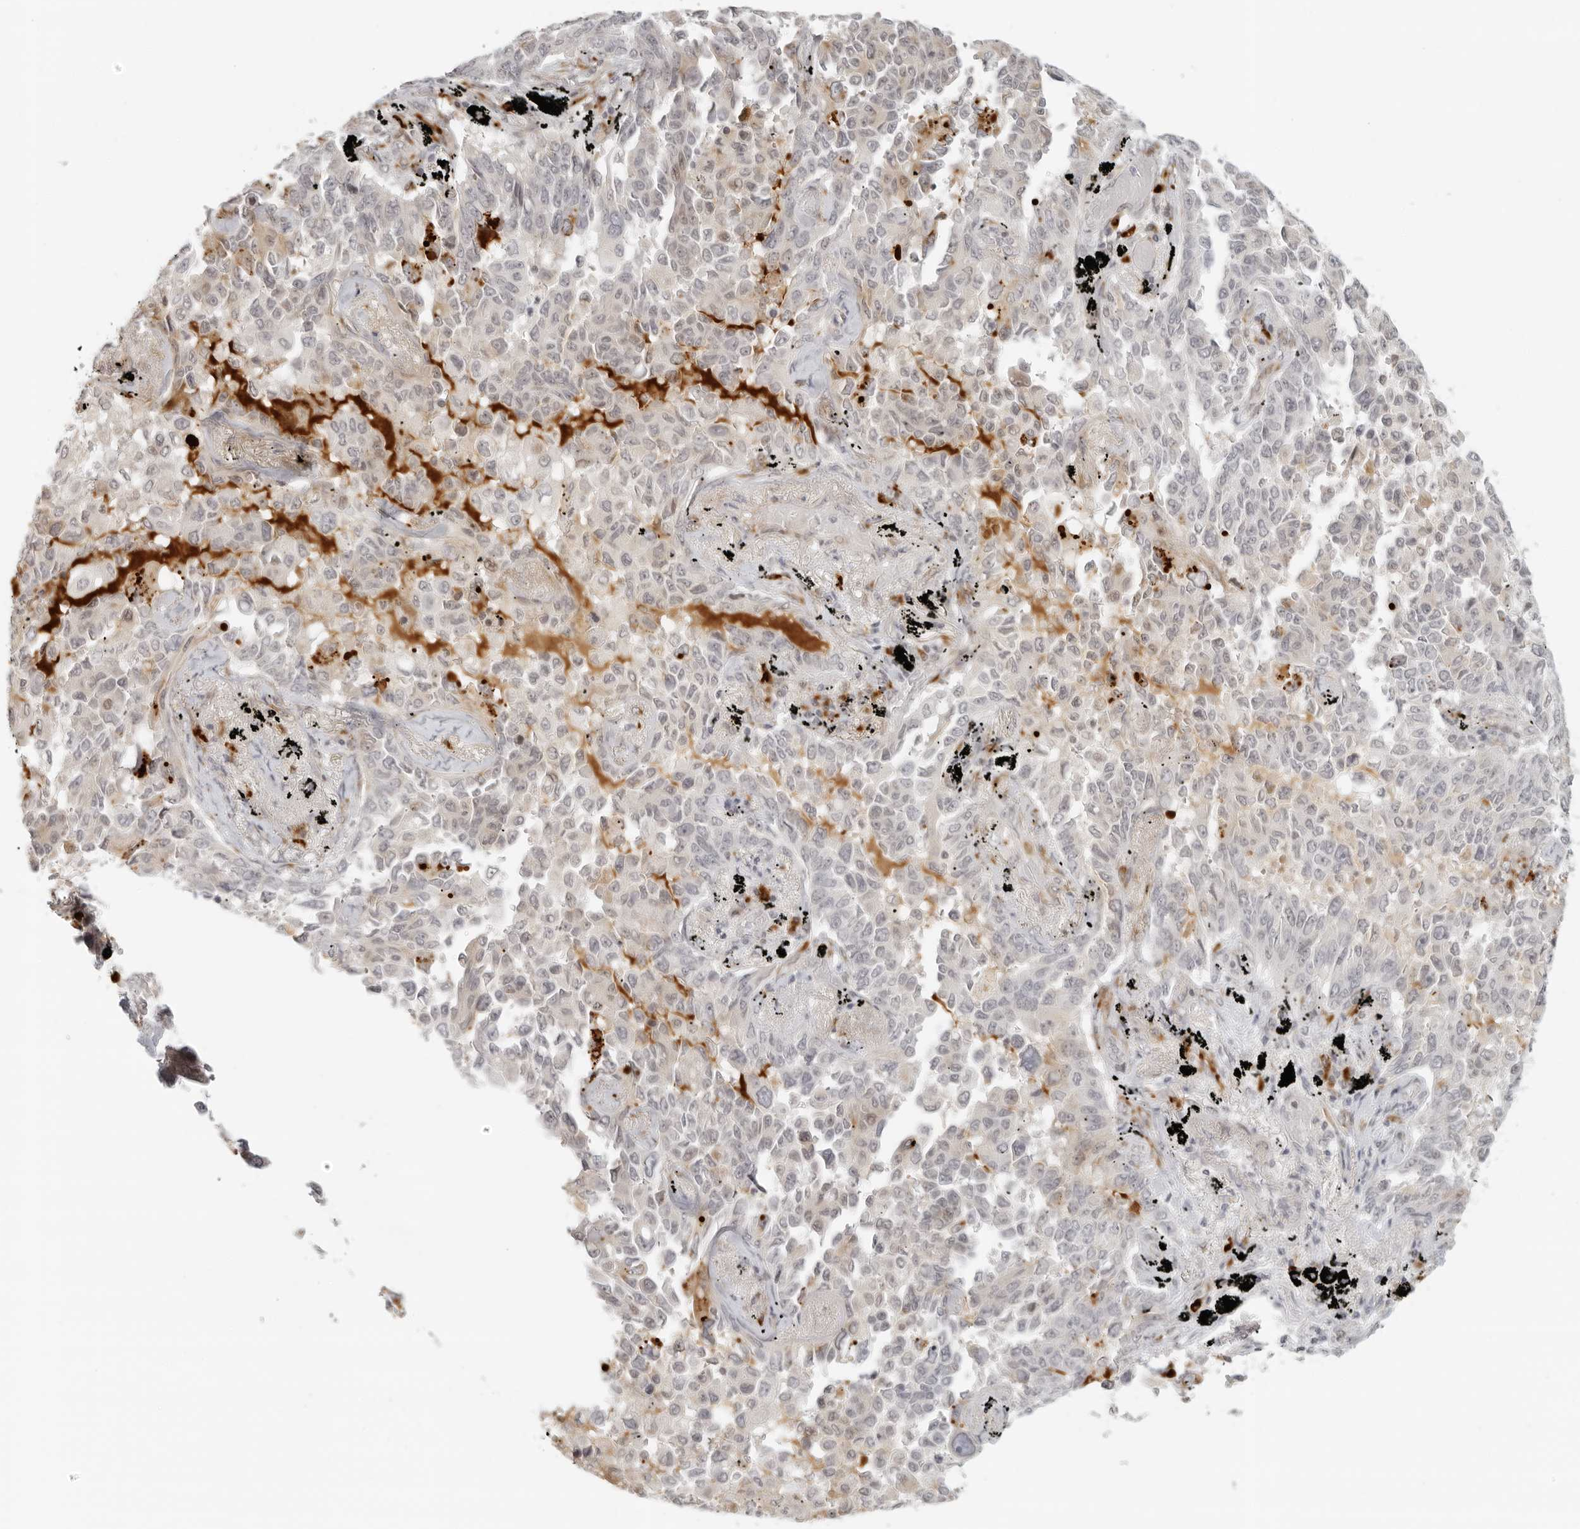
{"staining": {"intensity": "weak", "quantity": "<25%", "location": "nuclear"}, "tissue": "lung cancer", "cell_type": "Tumor cells", "image_type": "cancer", "snomed": [{"axis": "morphology", "description": "Adenocarcinoma, NOS"}, {"axis": "topography", "description": "Lung"}], "caption": "Immunohistochemistry (IHC) micrograph of human lung cancer stained for a protein (brown), which shows no staining in tumor cells.", "gene": "ZNF678", "patient": {"sex": "female", "age": 67}}